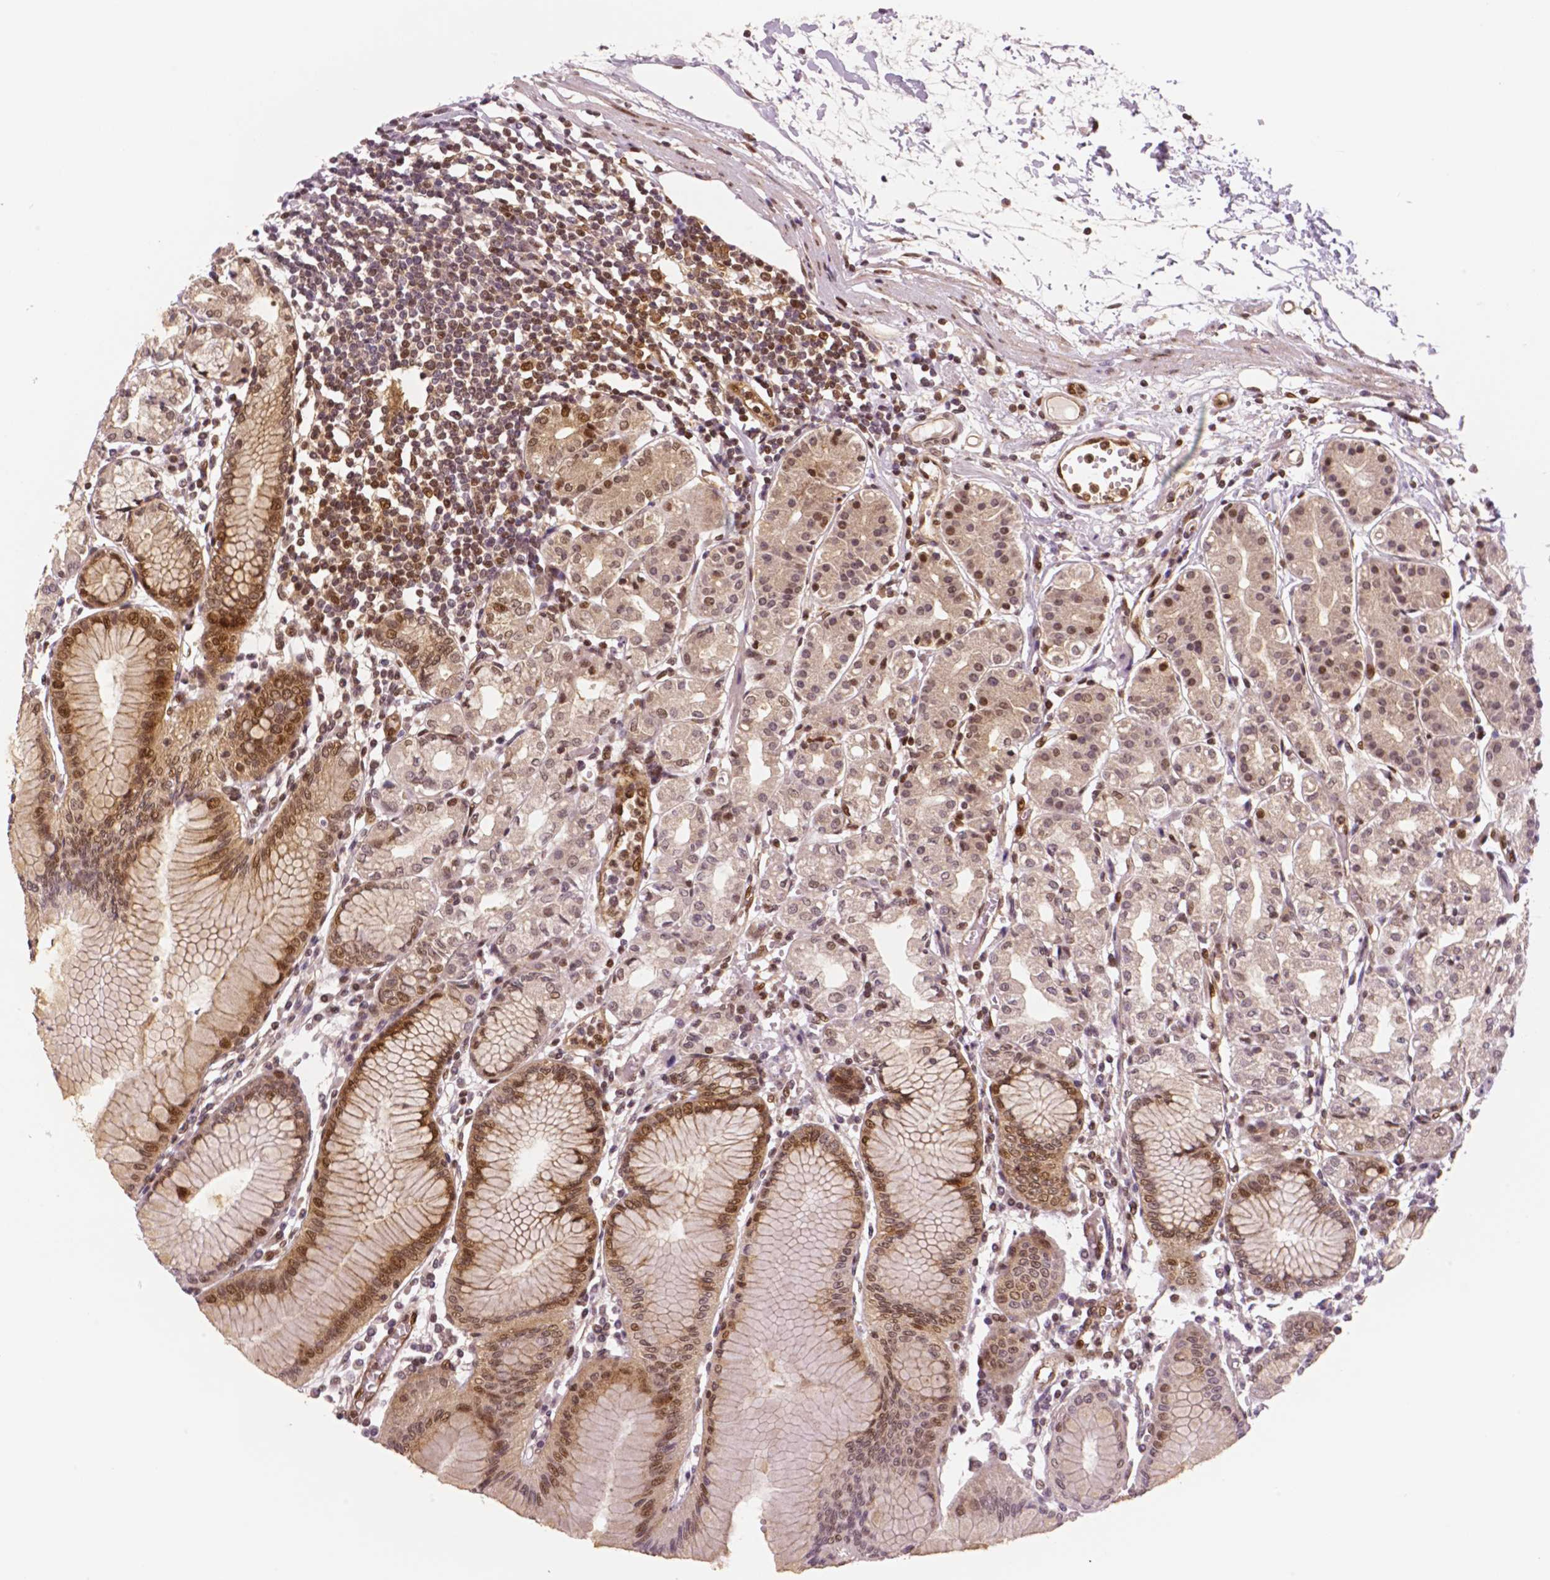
{"staining": {"intensity": "moderate", "quantity": ">75%", "location": "cytoplasmic/membranous,nuclear"}, "tissue": "stomach", "cell_type": "Glandular cells", "image_type": "normal", "snomed": [{"axis": "morphology", "description": "Normal tissue, NOS"}, {"axis": "topography", "description": "Skeletal muscle"}, {"axis": "topography", "description": "Stomach"}], "caption": "Immunohistochemistry (DAB (3,3'-diaminobenzidine)) staining of normal human stomach displays moderate cytoplasmic/membranous,nuclear protein positivity in approximately >75% of glandular cells.", "gene": "STAT3", "patient": {"sex": "female", "age": 57}}